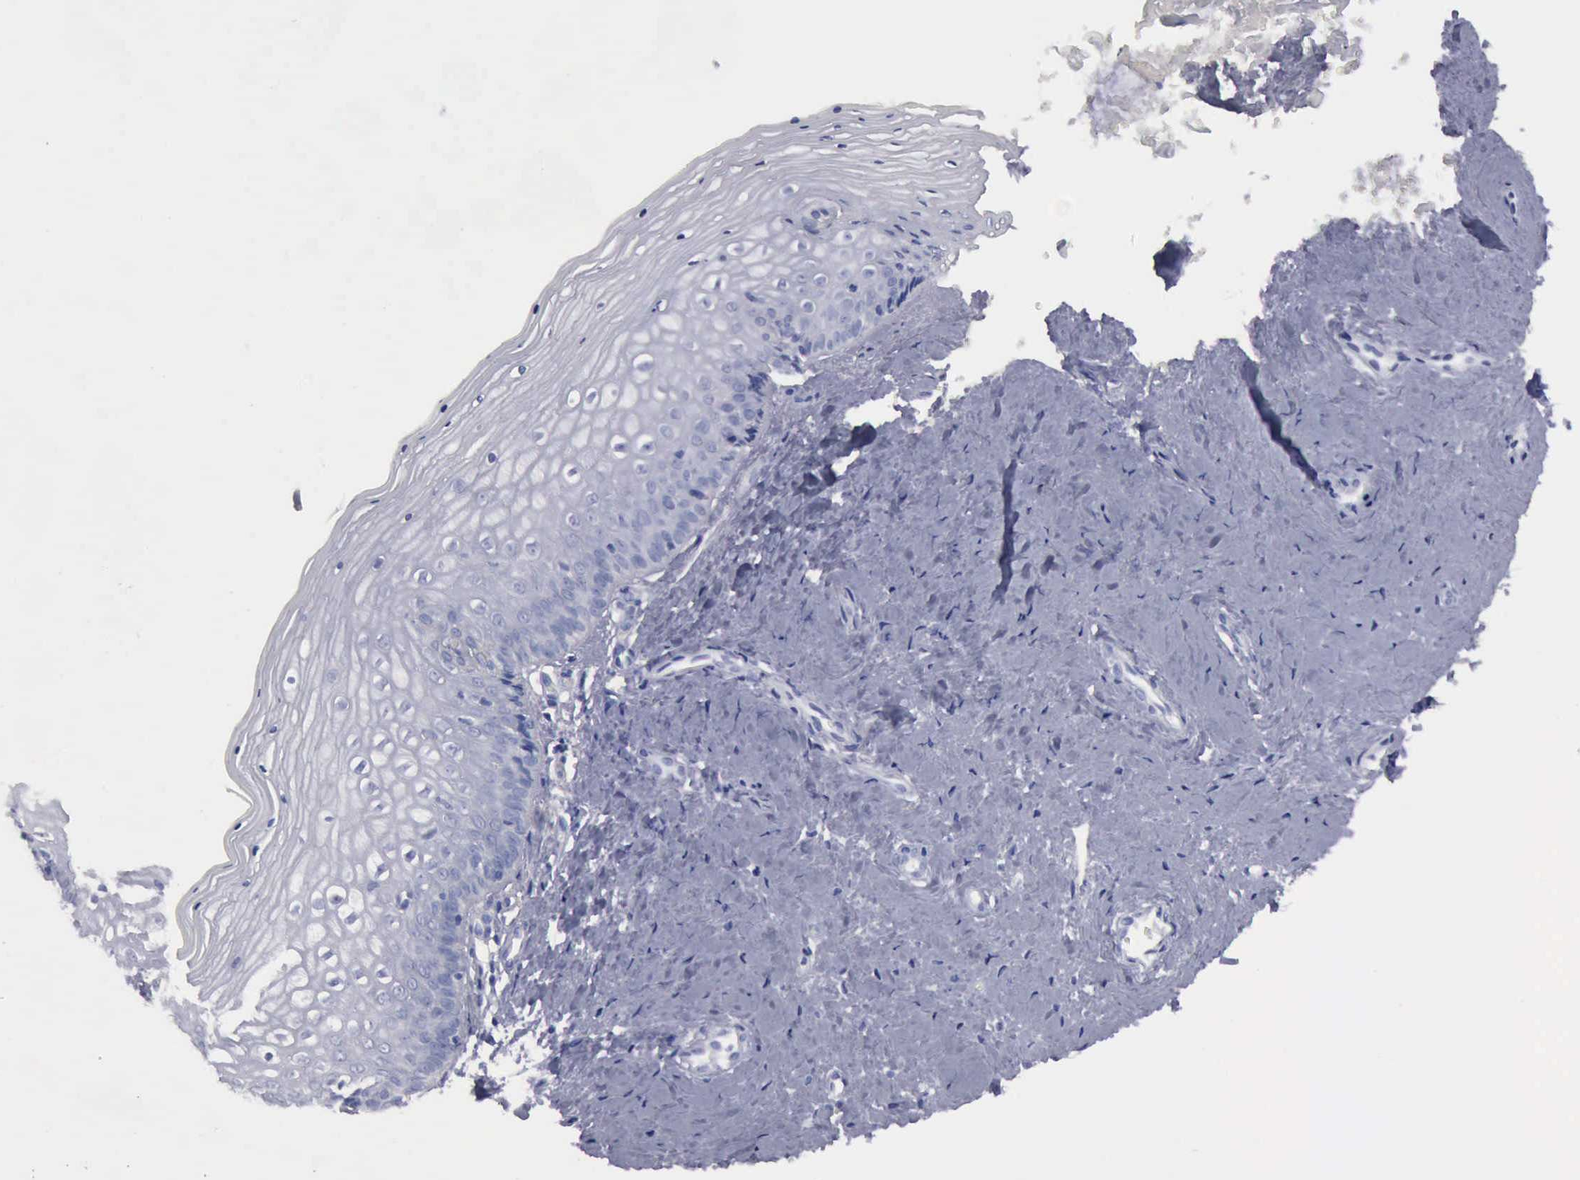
{"staining": {"intensity": "negative", "quantity": "none", "location": "none"}, "tissue": "vagina", "cell_type": "Squamous epithelial cells", "image_type": "normal", "snomed": [{"axis": "morphology", "description": "Normal tissue, NOS"}, {"axis": "topography", "description": "Vagina"}], "caption": "DAB (3,3'-diaminobenzidine) immunohistochemical staining of unremarkable vagina demonstrates no significant staining in squamous epithelial cells.", "gene": "CYP19A1", "patient": {"sex": "female", "age": 46}}